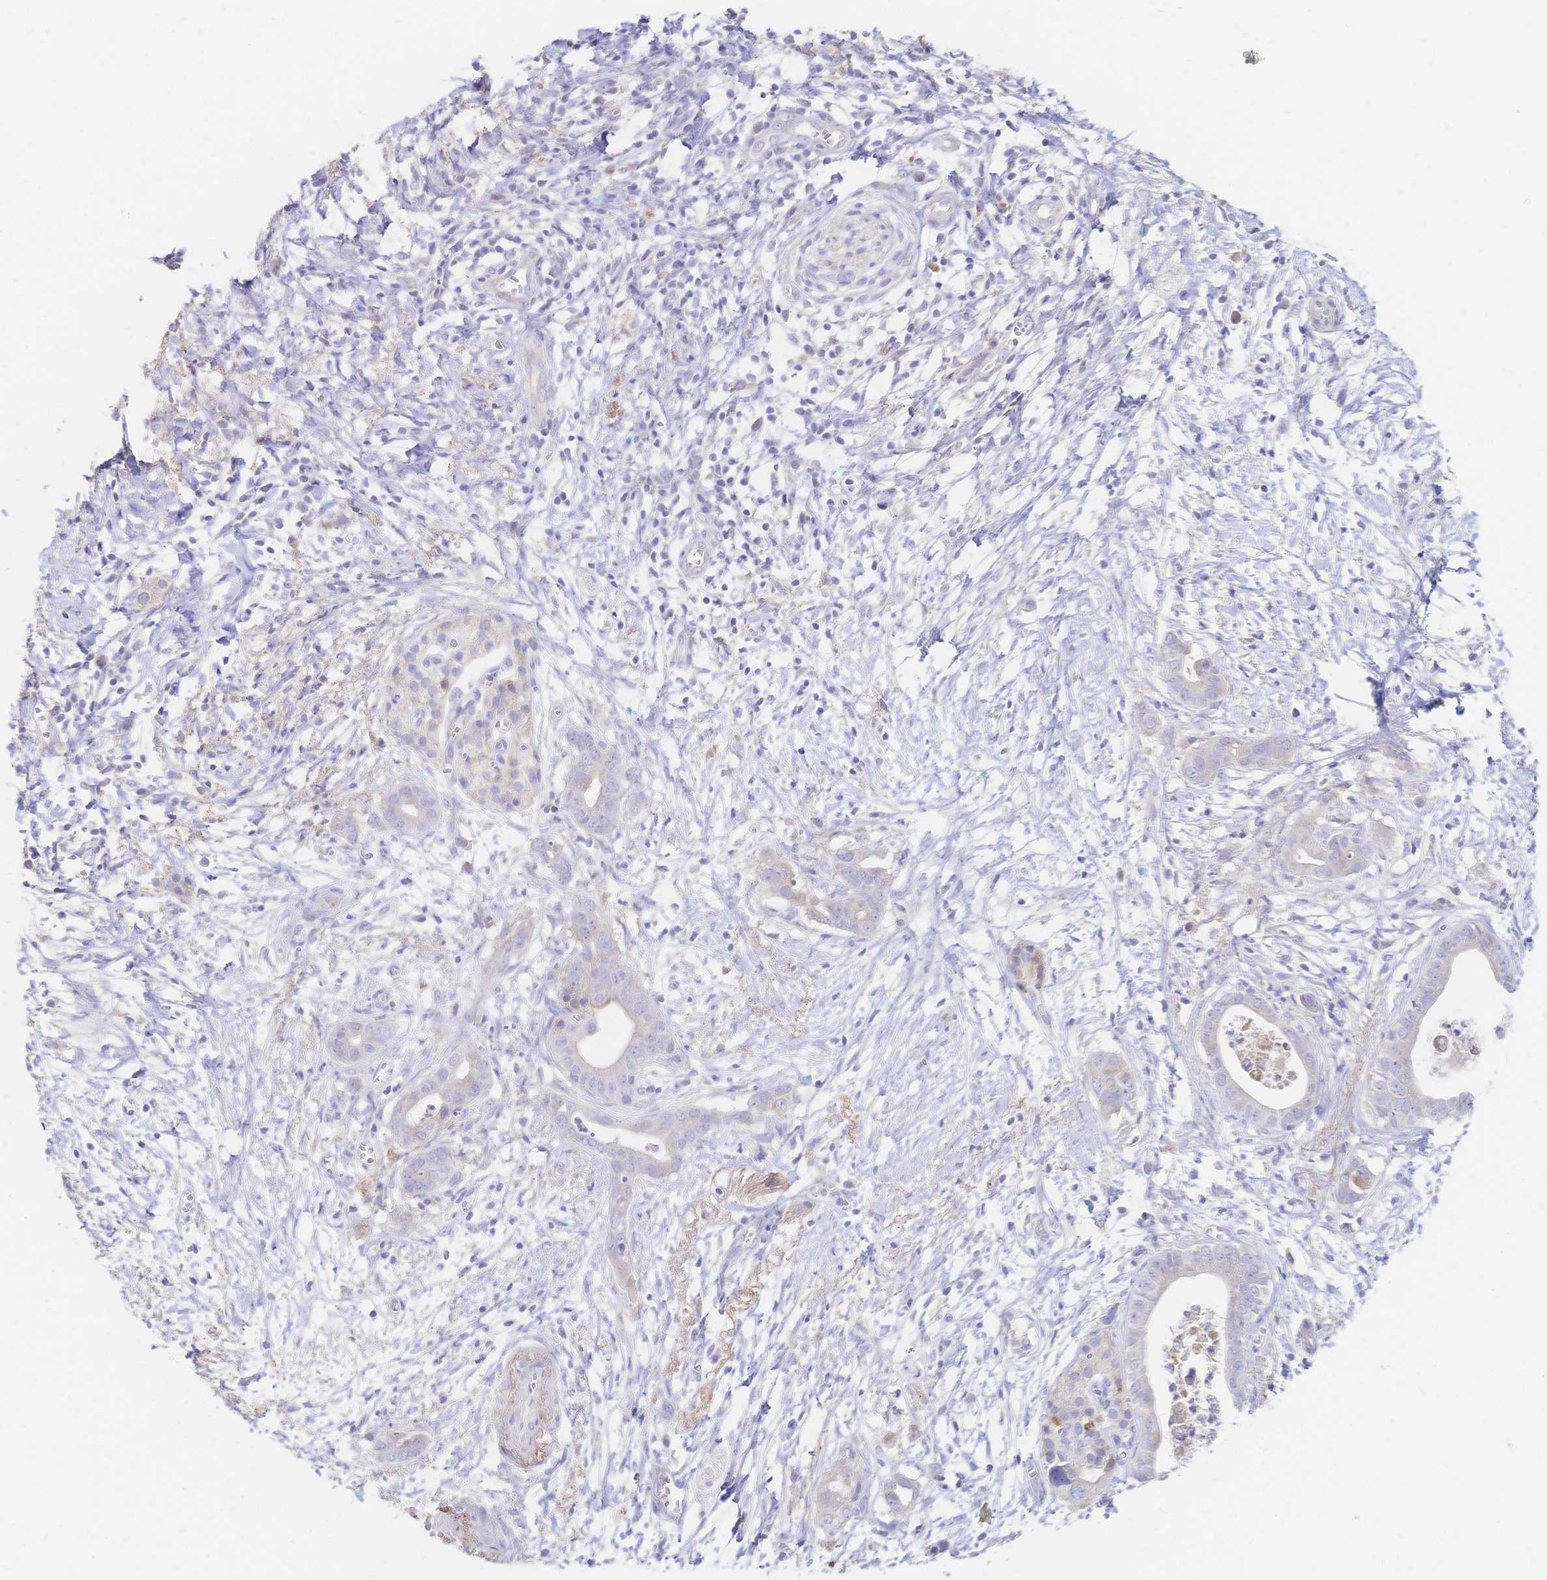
{"staining": {"intensity": "negative", "quantity": "none", "location": "none"}, "tissue": "pancreatic cancer", "cell_type": "Tumor cells", "image_type": "cancer", "snomed": [{"axis": "morphology", "description": "Adenocarcinoma, NOS"}, {"axis": "topography", "description": "Pancreas"}], "caption": "A histopathology image of human pancreatic cancer (adenocarcinoma) is negative for staining in tumor cells.", "gene": "VWC2L", "patient": {"sex": "male", "age": 61}}